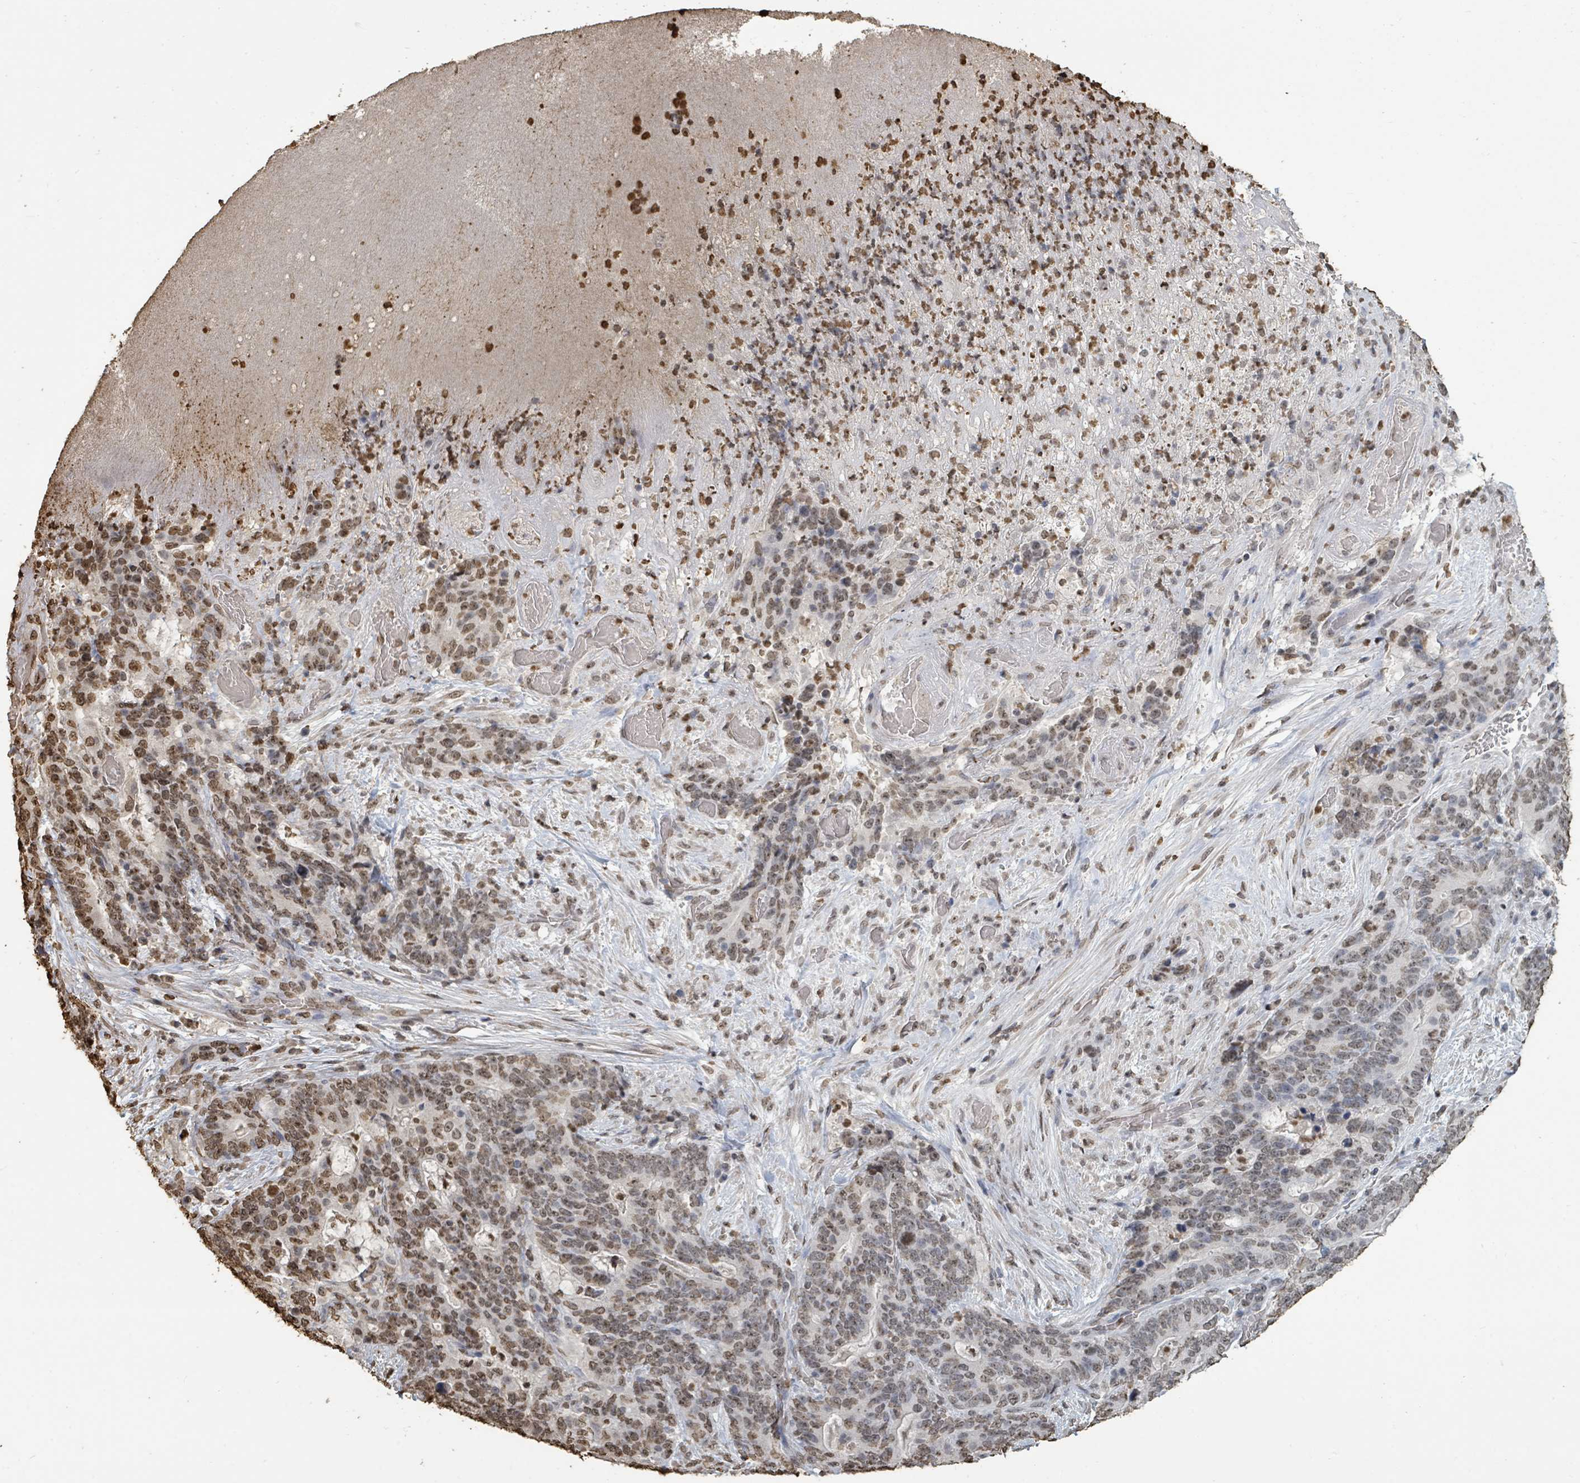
{"staining": {"intensity": "moderate", "quantity": "25%-75%", "location": "nuclear"}, "tissue": "stomach cancer", "cell_type": "Tumor cells", "image_type": "cancer", "snomed": [{"axis": "morphology", "description": "Normal tissue, NOS"}, {"axis": "morphology", "description": "Adenocarcinoma, NOS"}, {"axis": "topography", "description": "Stomach"}], "caption": "Brown immunohistochemical staining in human stomach cancer displays moderate nuclear expression in approximately 25%-75% of tumor cells.", "gene": "MRPS12", "patient": {"sex": "female", "age": 64}}